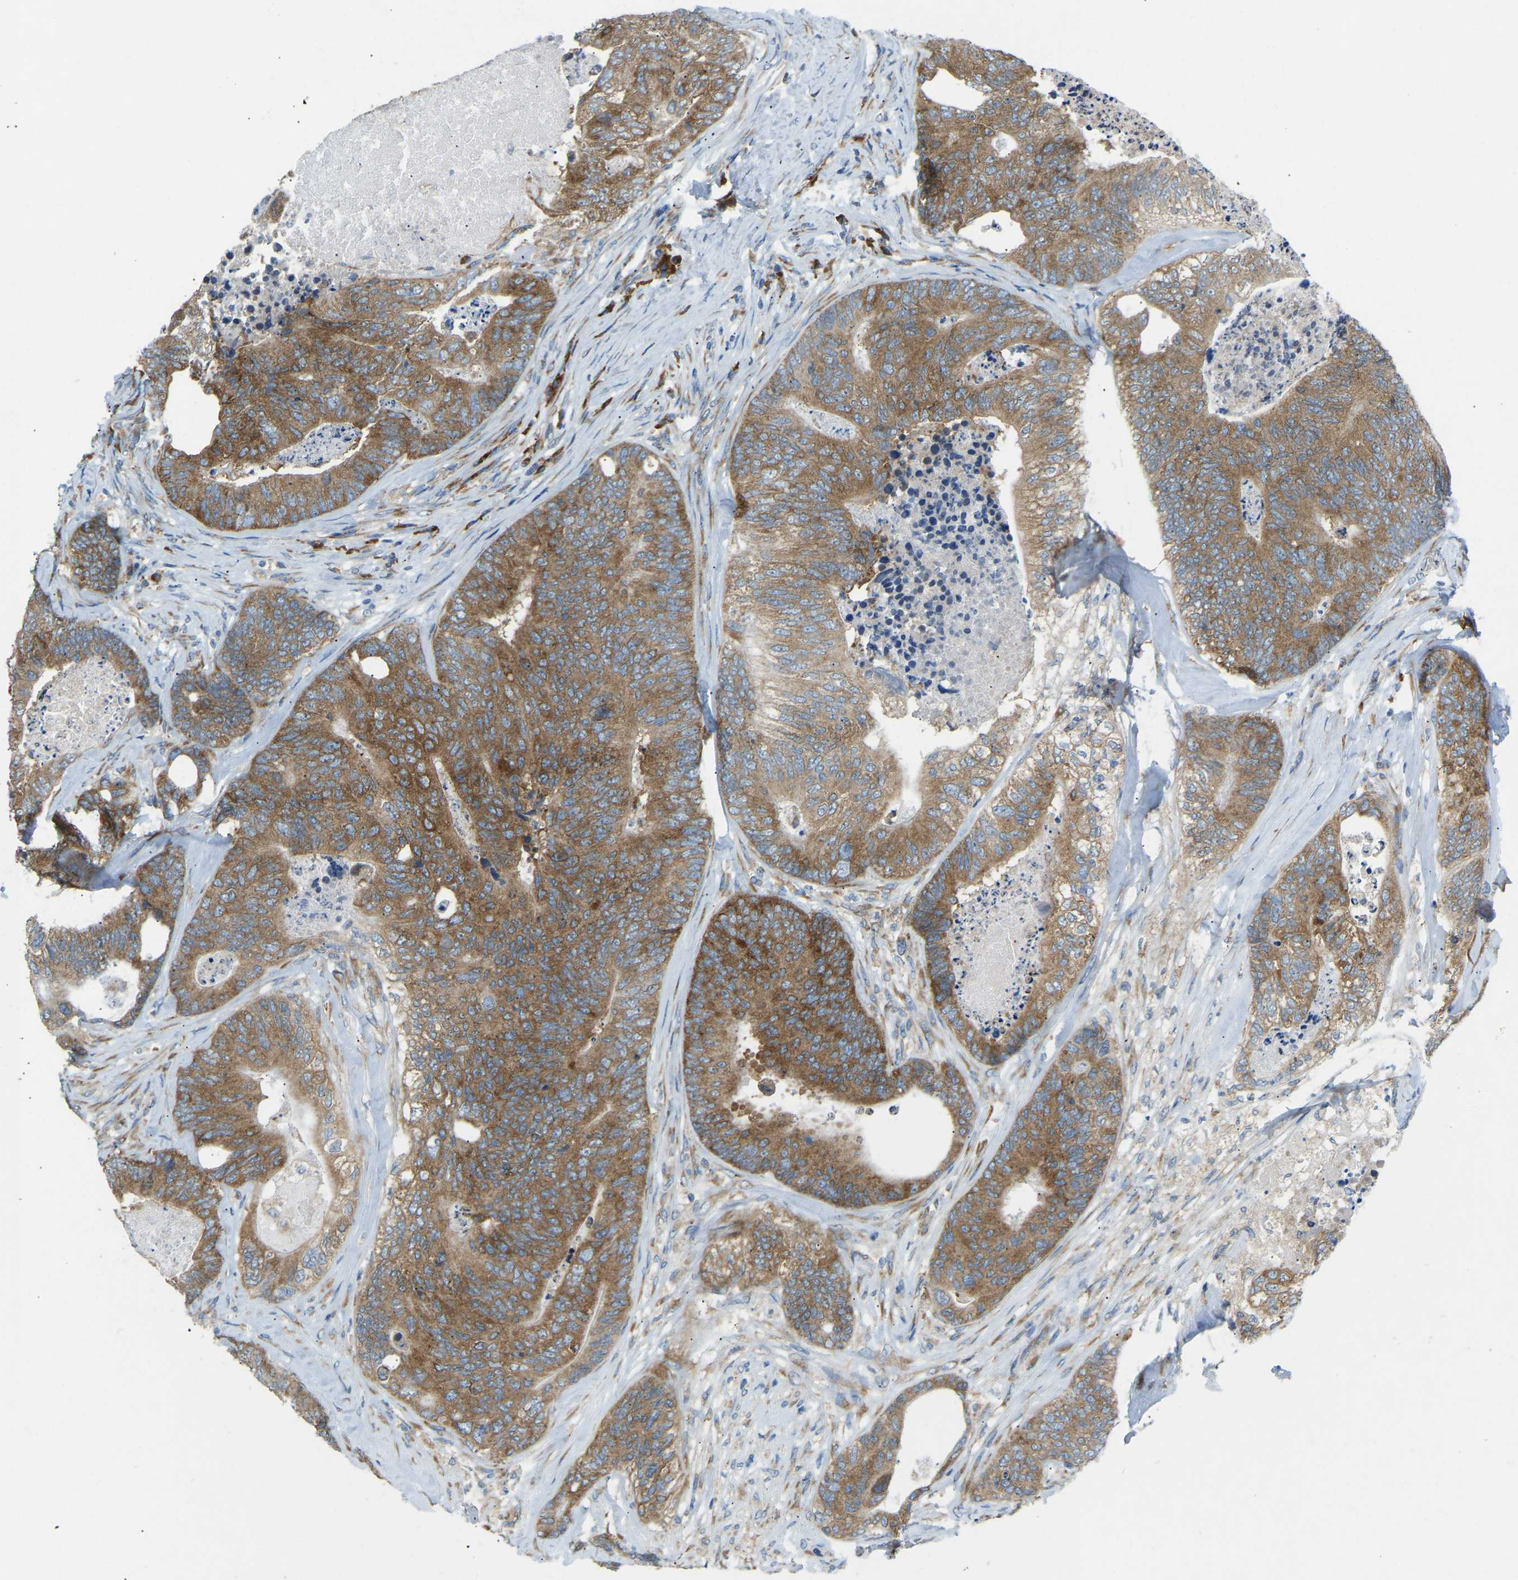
{"staining": {"intensity": "moderate", "quantity": ">75%", "location": "cytoplasmic/membranous"}, "tissue": "colorectal cancer", "cell_type": "Tumor cells", "image_type": "cancer", "snomed": [{"axis": "morphology", "description": "Adenocarcinoma, NOS"}, {"axis": "topography", "description": "Colon"}], "caption": "IHC staining of colorectal cancer (adenocarcinoma), which exhibits medium levels of moderate cytoplasmic/membranous expression in approximately >75% of tumor cells indicating moderate cytoplasmic/membranous protein positivity. The staining was performed using DAB (brown) for protein detection and nuclei were counterstained in hematoxylin (blue).", "gene": "SND1", "patient": {"sex": "female", "age": 67}}